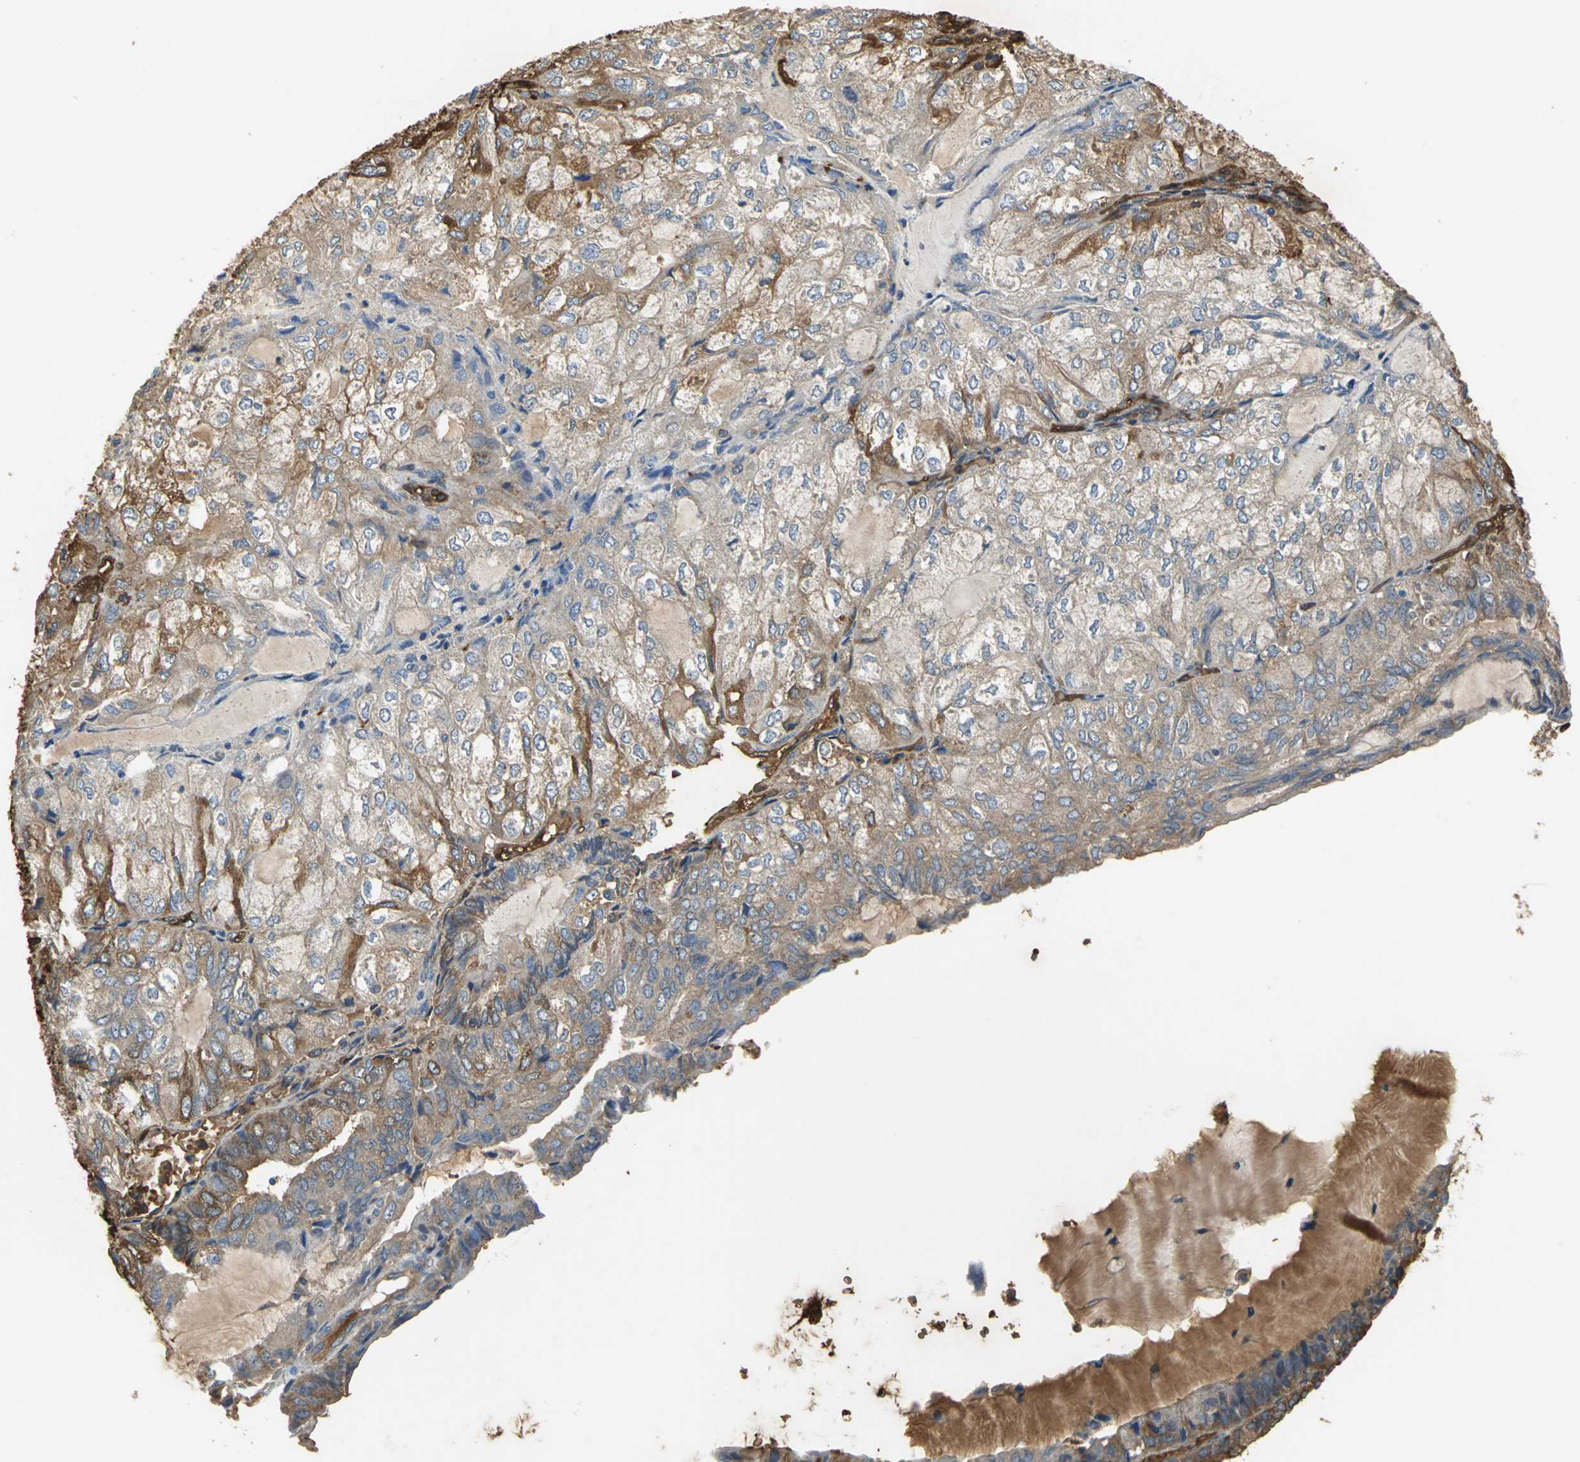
{"staining": {"intensity": "moderate", "quantity": ">75%", "location": "cytoplasmic/membranous"}, "tissue": "endometrial cancer", "cell_type": "Tumor cells", "image_type": "cancer", "snomed": [{"axis": "morphology", "description": "Adenocarcinoma, NOS"}, {"axis": "topography", "description": "Endometrium"}], "caption": "Endometrial cancer (adenocarcinoma) was stained to show a protein in brown. There is medium levels of moderate cytoplasmic/membranous expression in about >75% of tumor cells. The protein is shown in brown color, while the nuclei are stained blue.", "gene": "TREM1", "patient": {"sex": "female", "age": 81}}